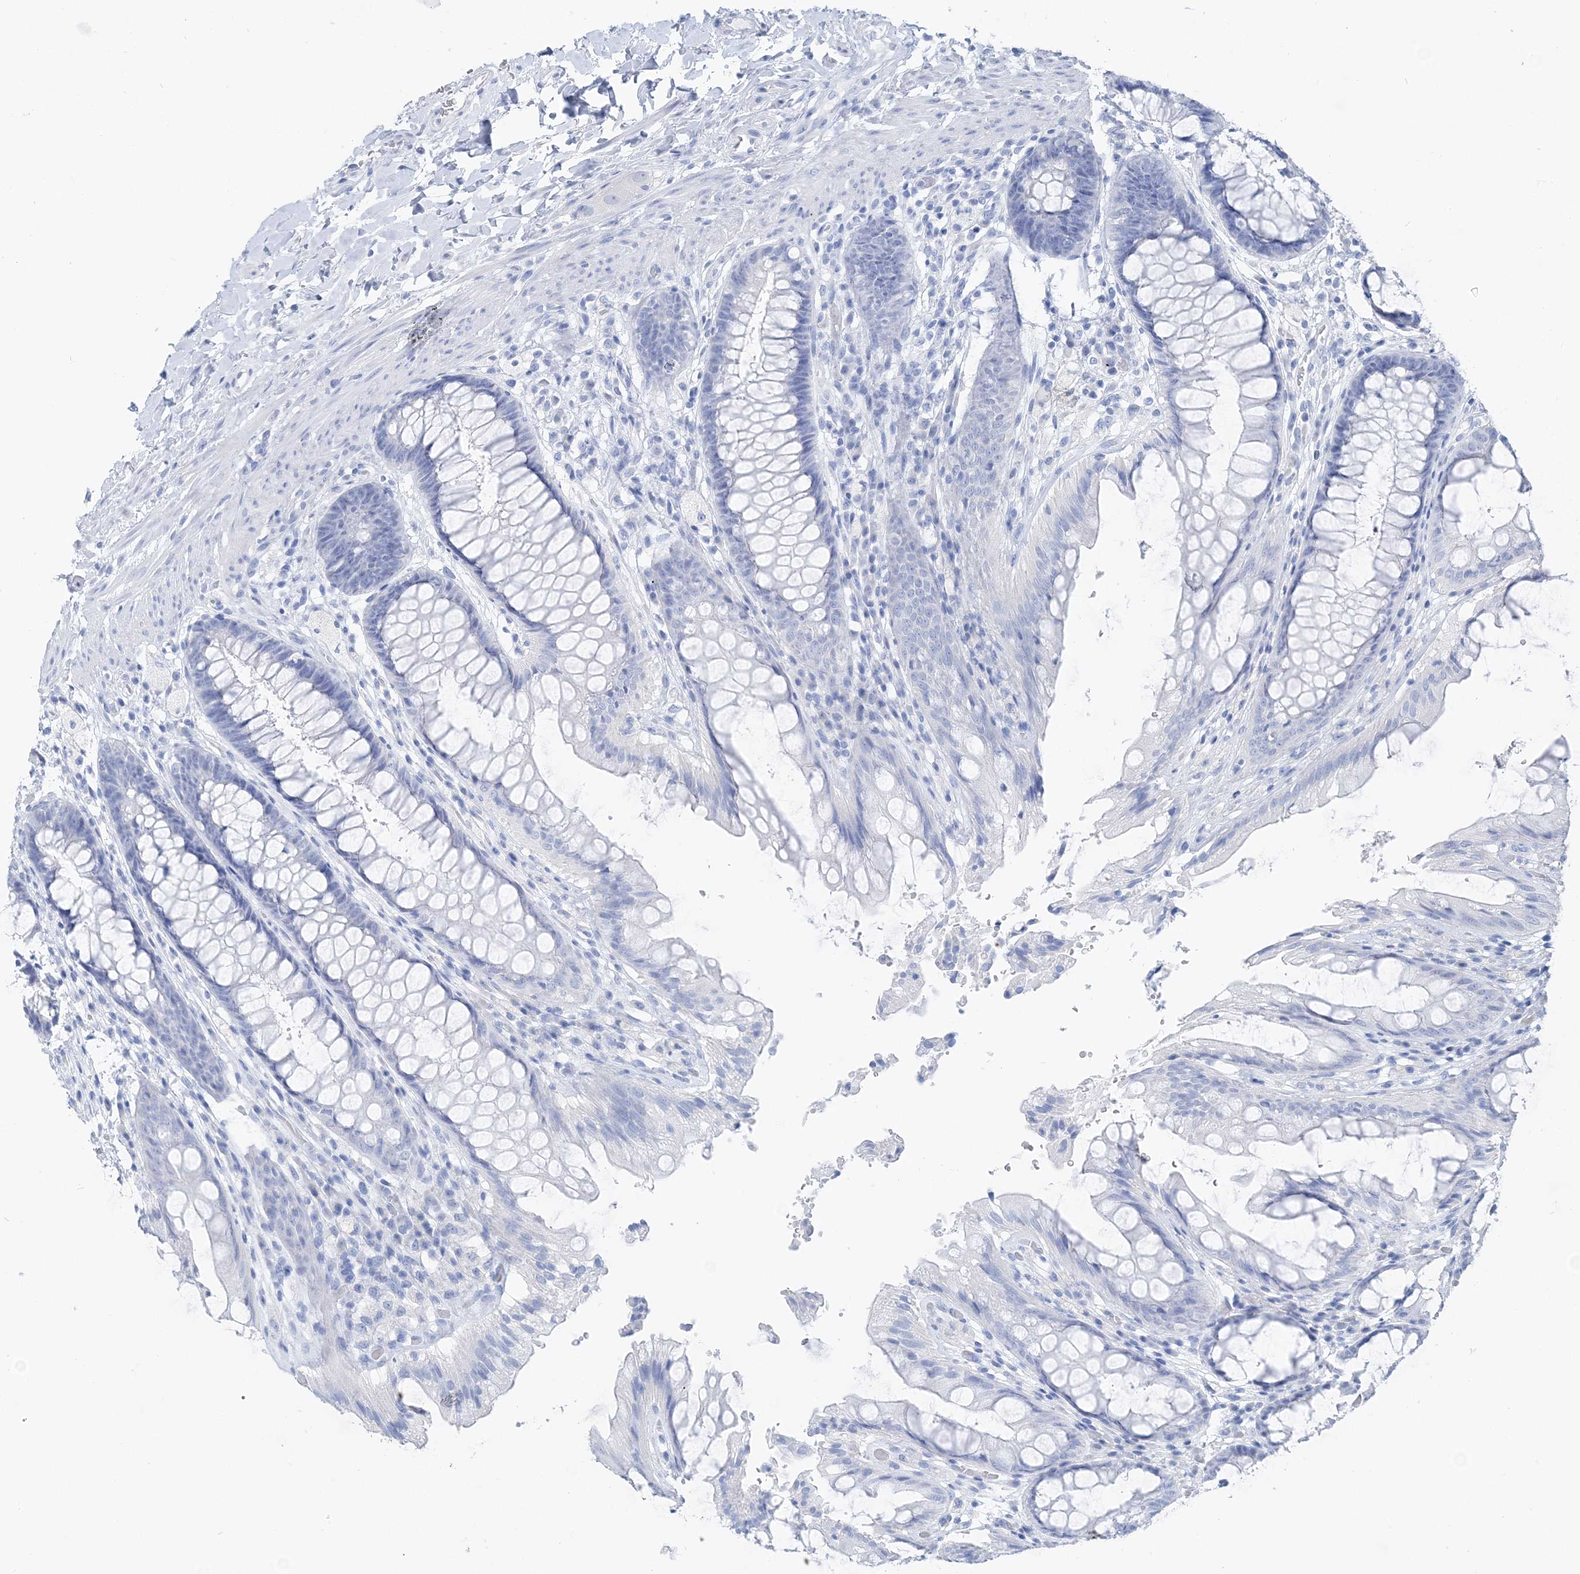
{"staining": {"intensity": "negative", "quantity": "none", "location": "none"}, "tissue": "rectum", "cell_type": "Glandular cells", "image_type": "normal", "snomed": [{"axis": "morphology", "description": "Normal tissue, NOS"}, {"axis": "topography", "description": "Rectum"}], "caption": "Glandular cells show no significant protein staining in normal rectum. (Stains: DAB immunohistochemistry with hematoxylin counter stain, Microscopy: brightfield microscopy at high magnification).", "gene": "TSPYL6", "patient": {"sex": "female", "age": 46}}